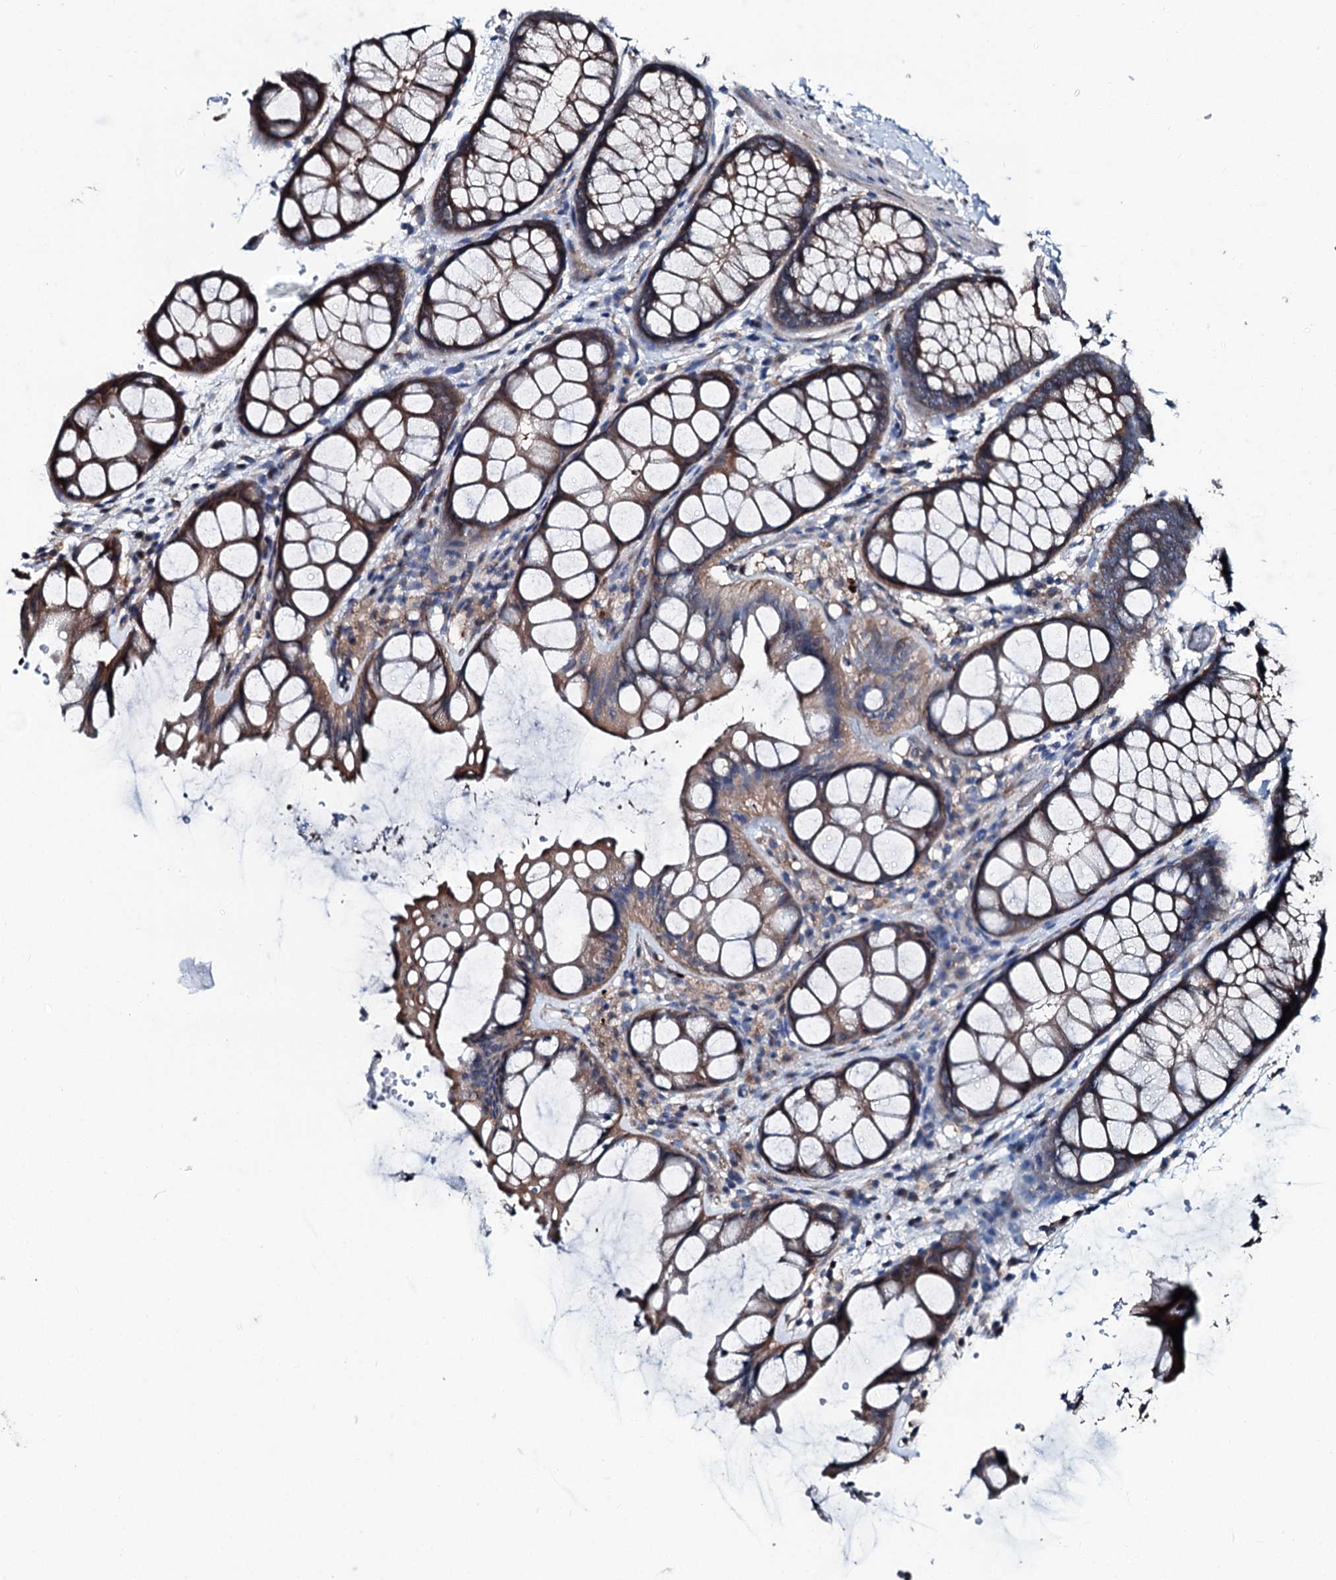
{"staining": {"intensity": "weak", "quantity": ">75%", "location": "cytoplasmic/membranous"}, "tissue": "colon", "cell_type": "Endothelial cells", "image_type": "normal", "snomed": [{"axis": "morphology", "description": "Normal tissue, NOS"}, {"axis": "topography", "description": "Colon"}], "caption": "Immunohistochemistry (IHC) (DAB (3,3'-diaminobenzidine)) staining of benign human colon shows weak cytoplasmic/membranous protein expression in approximately >75% of endothelial cells.", "gene": "PSMD13", "patient": {"sex": "male", "age": 47}}